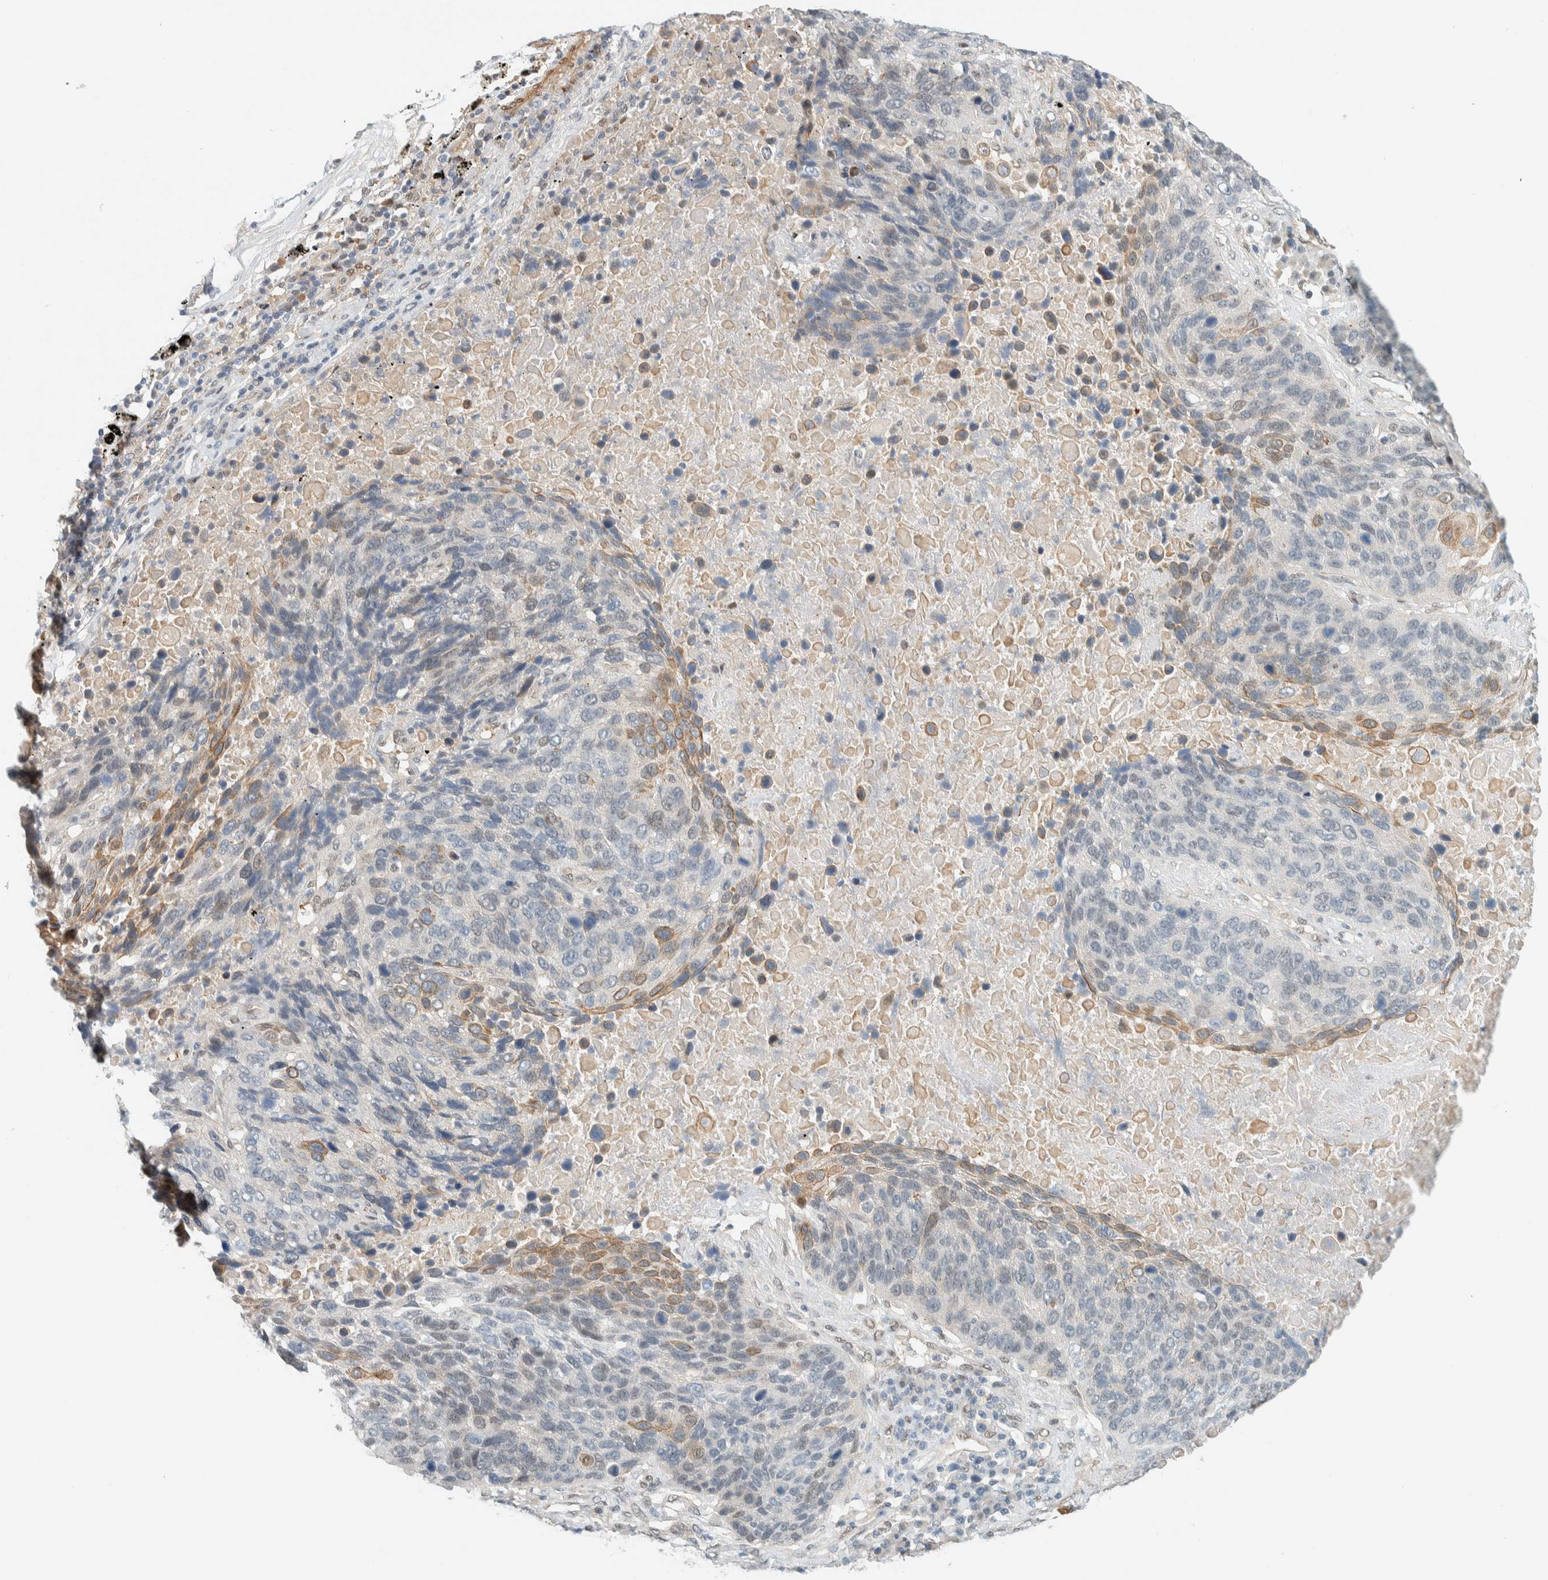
{"staining": {"intensity": "moderate", "quantity": "<25%", "location": "cytoplasmic/membranous"}, "tissue": "lung cancer", "cell_type": "Tumor cells", "image_type": "cancer", "snomed": [{"axis": "morphology", "description": "Squamous cell carcinoma, NOS"}, {"axis": "topography", "description": "Lung"}], "caption": "Lung cancer stained for a protein (brown) demonstrates moderate cytoplasmic/membranous positive expression in about <25% of tumor cells.", "gene": "TSTD2", "patient": {"sex": "male", "age": 66}}